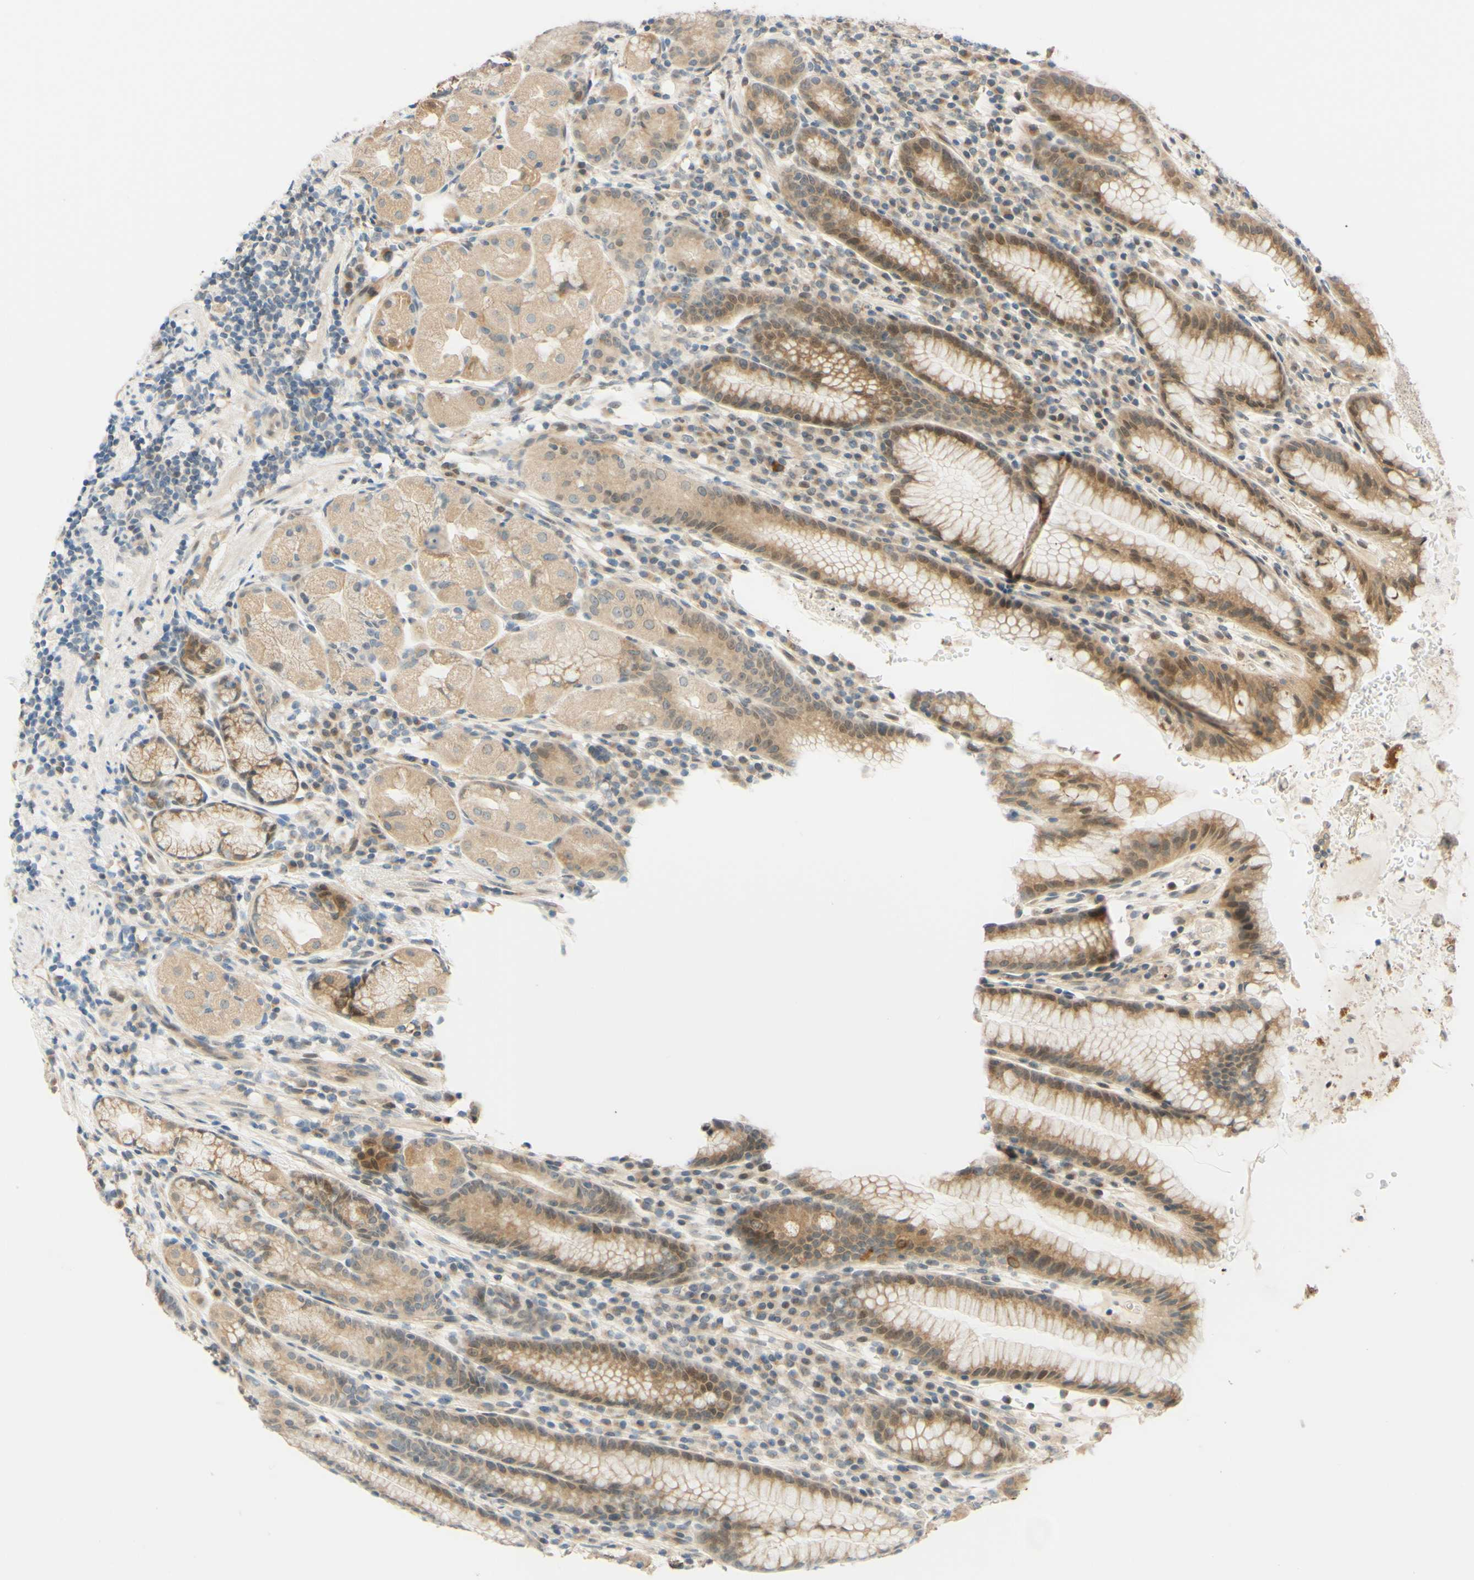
{"staining": {"intensity": "weak", "quantity": ">75%", "location": "cytoplasmic/membranous"}, "tissue": "stomach", "cell_type": "Glandular cells", "image_type": "normal", "snomed": [{"axis": "morphology", "description": "Normal tissue, NOS"}, {"axis": "topography", "description": "Stomach, lower"}], "caption": "A brown stain shows weak cytoplasmic/membranous expression of a protein in glandular cells of benign stomach. Nuclei are stained in blue.", "gene": "C2CD2L", "patient": {"sex": "male", "age": 52}}